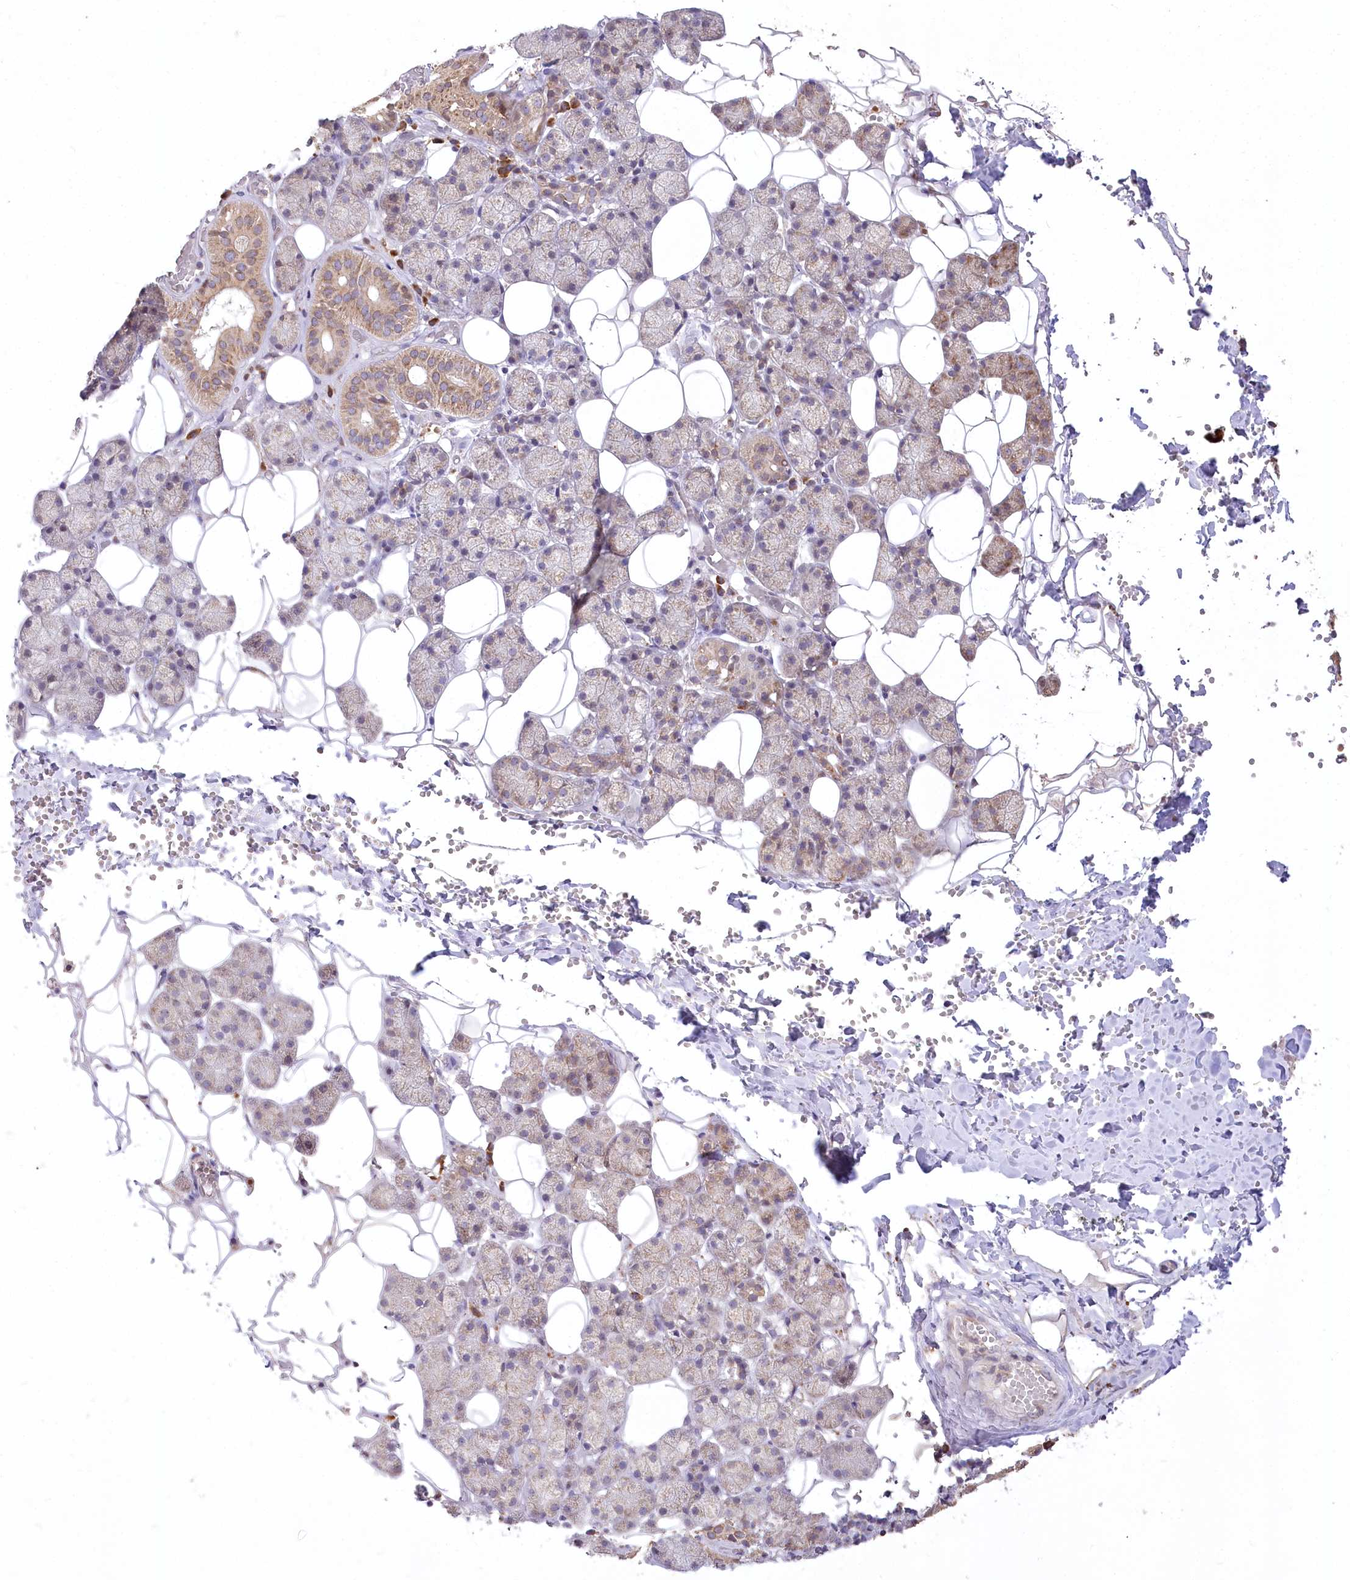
{"staining": {"intensity": "moderate", "quantity": "25%-75%", "location": "cytoplasmic/membranous"}, "tissue": "salivary gland", "cell_type": "Glandular cells", "image_type": "normal", "snomed": [{"axis": "morphology", "description": "Normal tissue, NOS"}, {"axis": "topography", "description": "Salivary gland"}], "caption": "Human salivary gland stained with a brown dye exhibits moderate cytoplasmic/membranous positive expression in approximately 25%-75% of glandular cells.", "gene": "STT3B", "patient": {"sex": "female", "age": 33}}